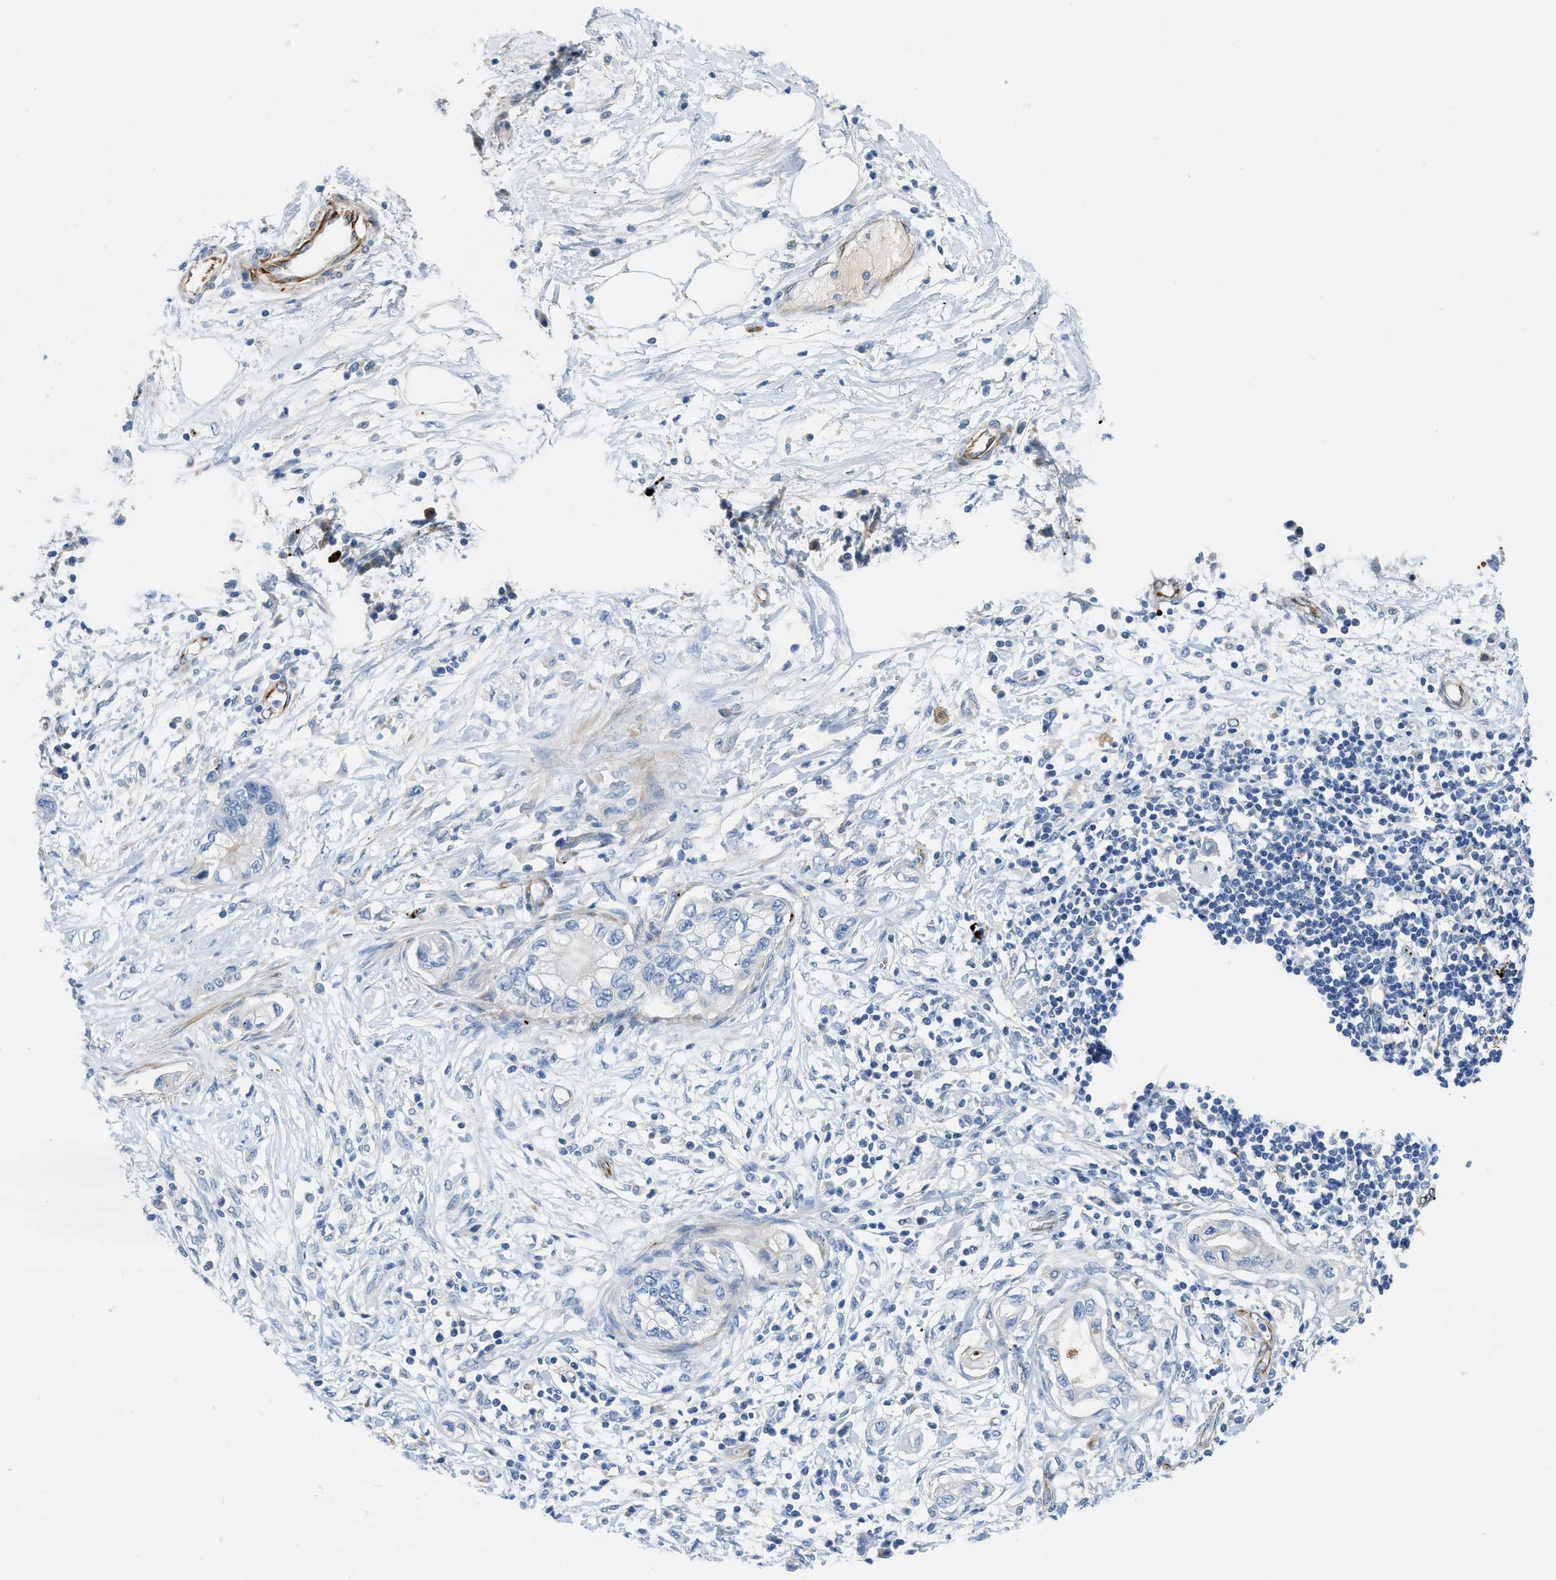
{"staining": {"intensity": "negative", "quantity": "none", "location": "none"}, "tissue": "pancreatic cancer", "cell_type": "Tumor cells", "image_type": "cancer", "snomed": [{"axis": "morphology", "description": "Adenocarcinoma, NOS"}, {"axis": "topography", "description": "Pancreas"}], "caption": "The photomicrograph demonstrates no staining of tumor cells in pancreatic adenocarcinoma.", "gene": "XCR1", "patient": {"sex": "male", "age": 56}}